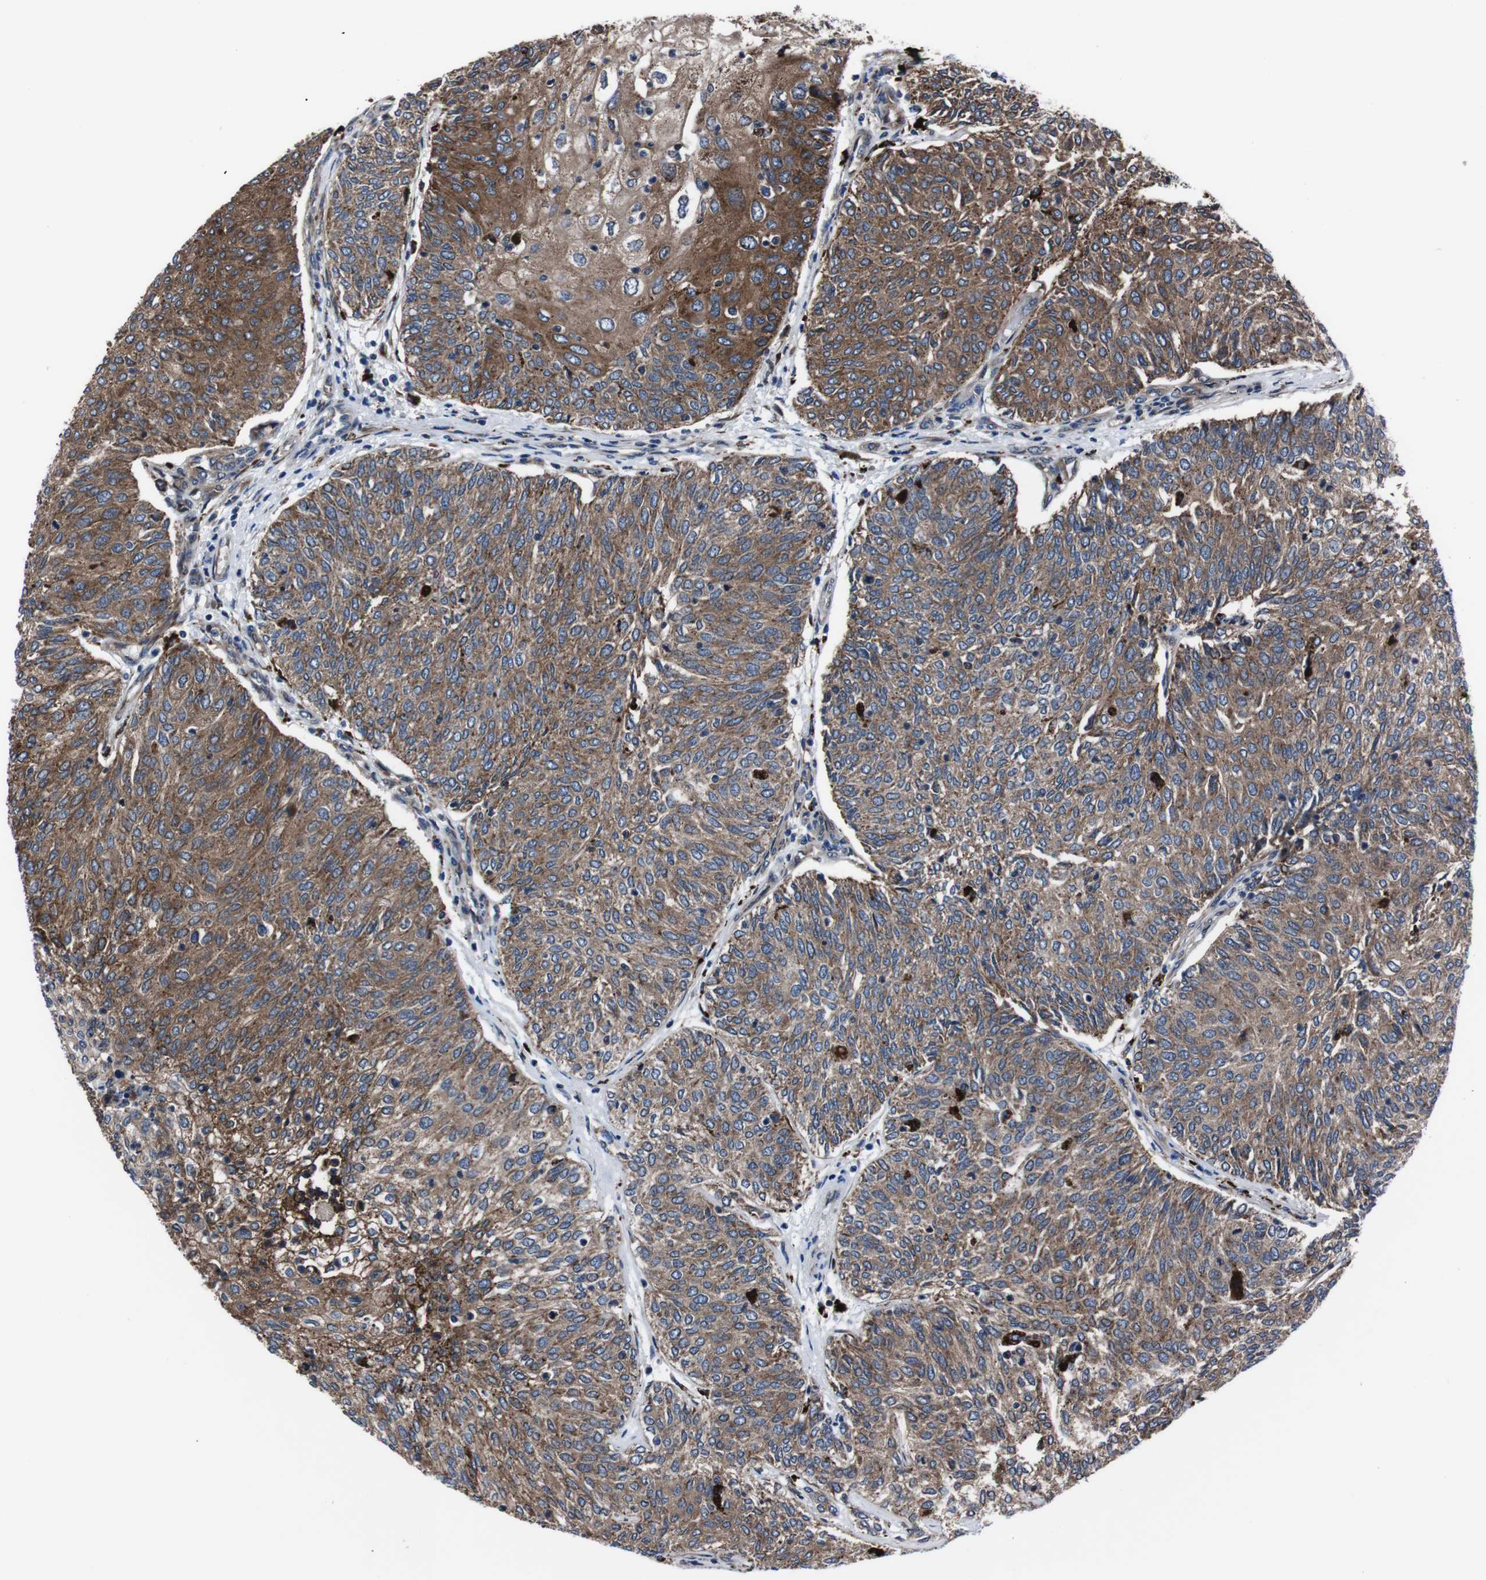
{"staining": {"intensity": "moderate", "quantity": ">75%", "location": "cytoplasmic/membranous"}, "tissue": "urothelial cancer", "cell_type": "Tumor cells", "image_type": "cancer", "snomed": [{"axis": "morphology", "description": "Urothelial carcinoma, Low grade"}, {"axis": "topography", "description": "Urinary bladder"}], "caption": "Protein expression analysis of human urothelial carcinoma (low-grade) reveals moderate cytoplasmic/membranous positivity in about >75% of tumor cells.", "gene": "EIF4A2", "patient": {"sex": "female", "age": 79}}